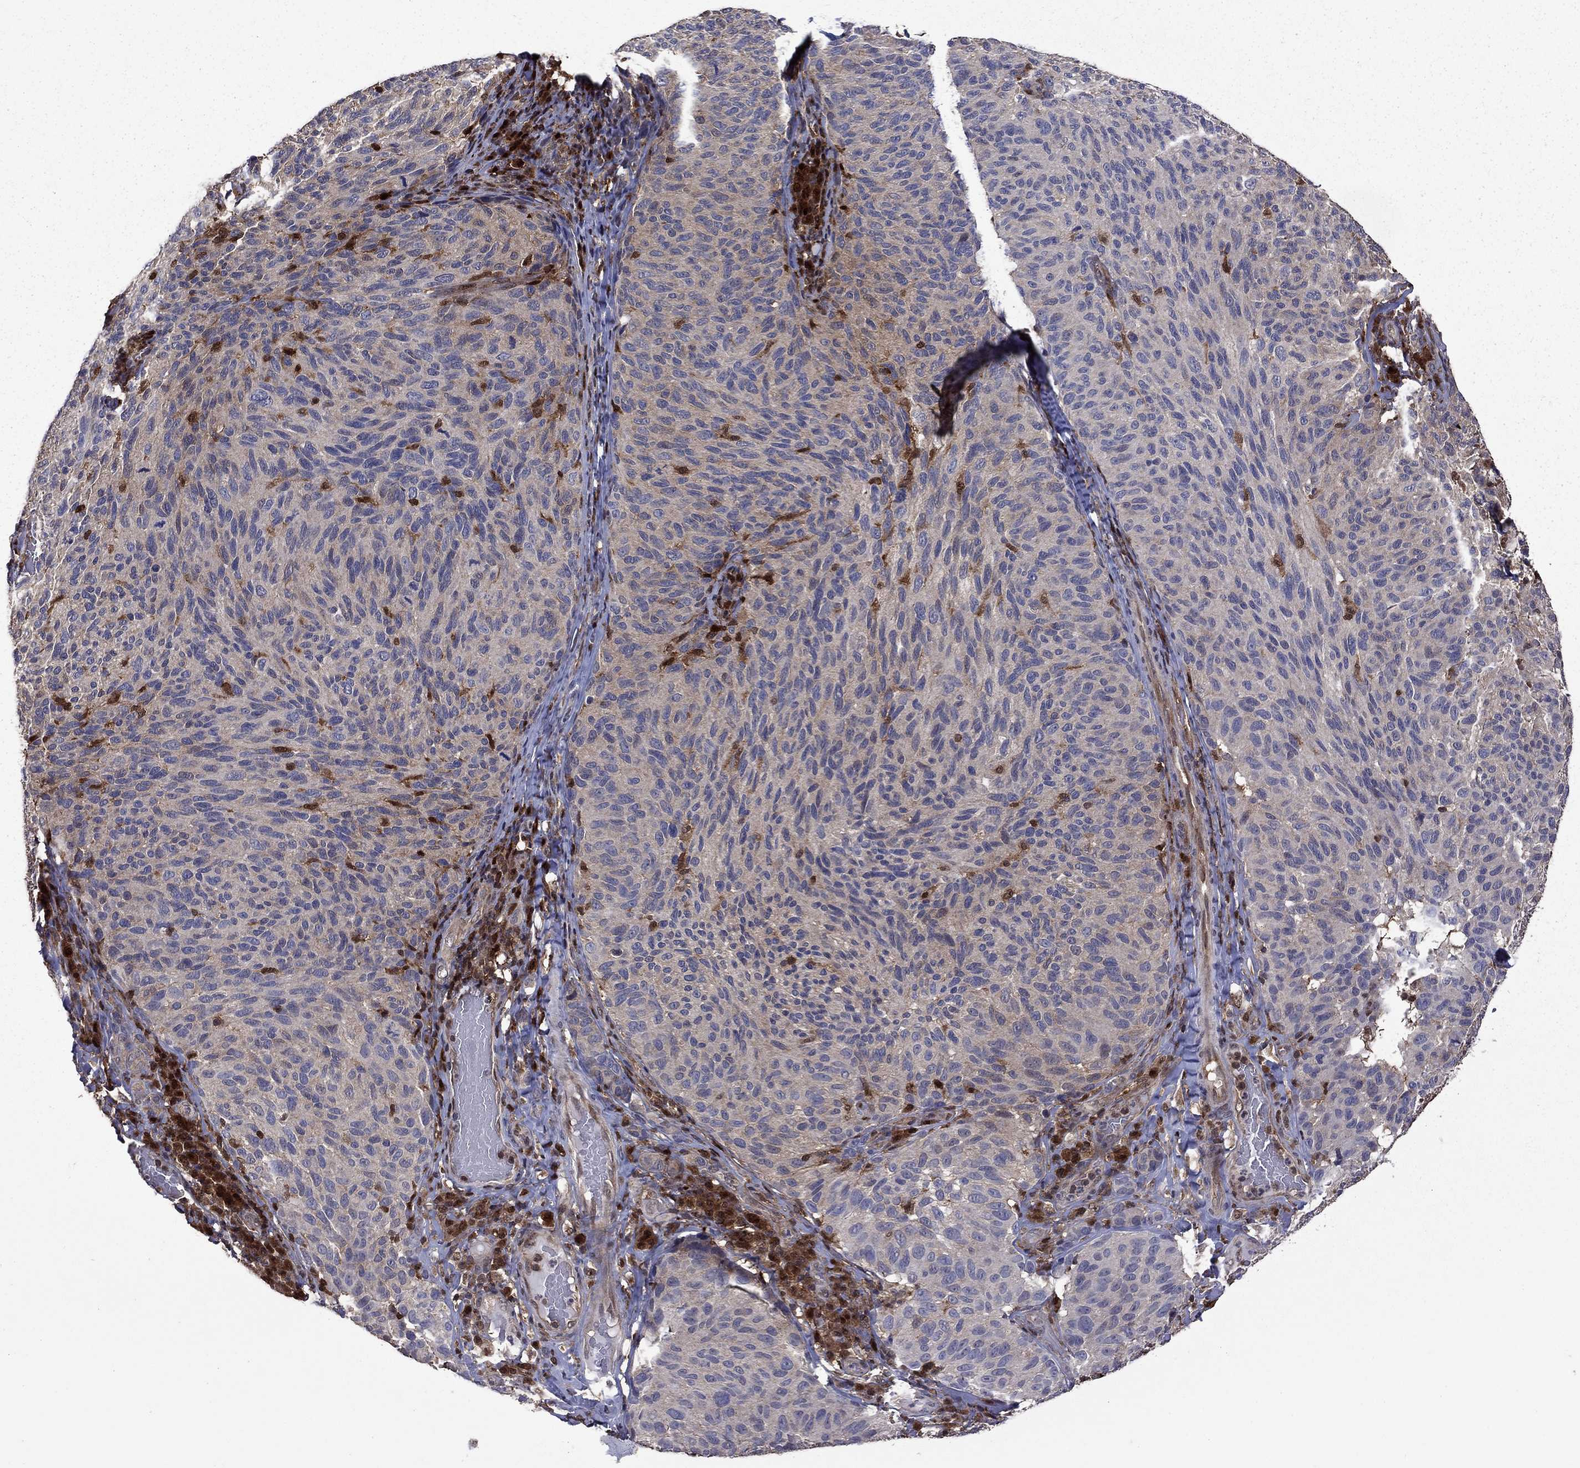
{"staining": {"intensity": "moderate", "quantity": "<25%", "location": "nuclear"}, "tissue": "melanoma", "cell_type": "Tumor cells", "image_type": "cancer", "snomed": [{"axis": "morphology", "description": "Malignant melanoma, NOS"}, {"axis": "topography", "description": "Skin"}], "caption": "Approximately <25% of tumor cells in malignant melanoma reveal moderate nuclear protein expression as visualized by brown immunohistochemical staining.", "gene": "APPBP2", "patient": {"sex": "female", "age": 73}}